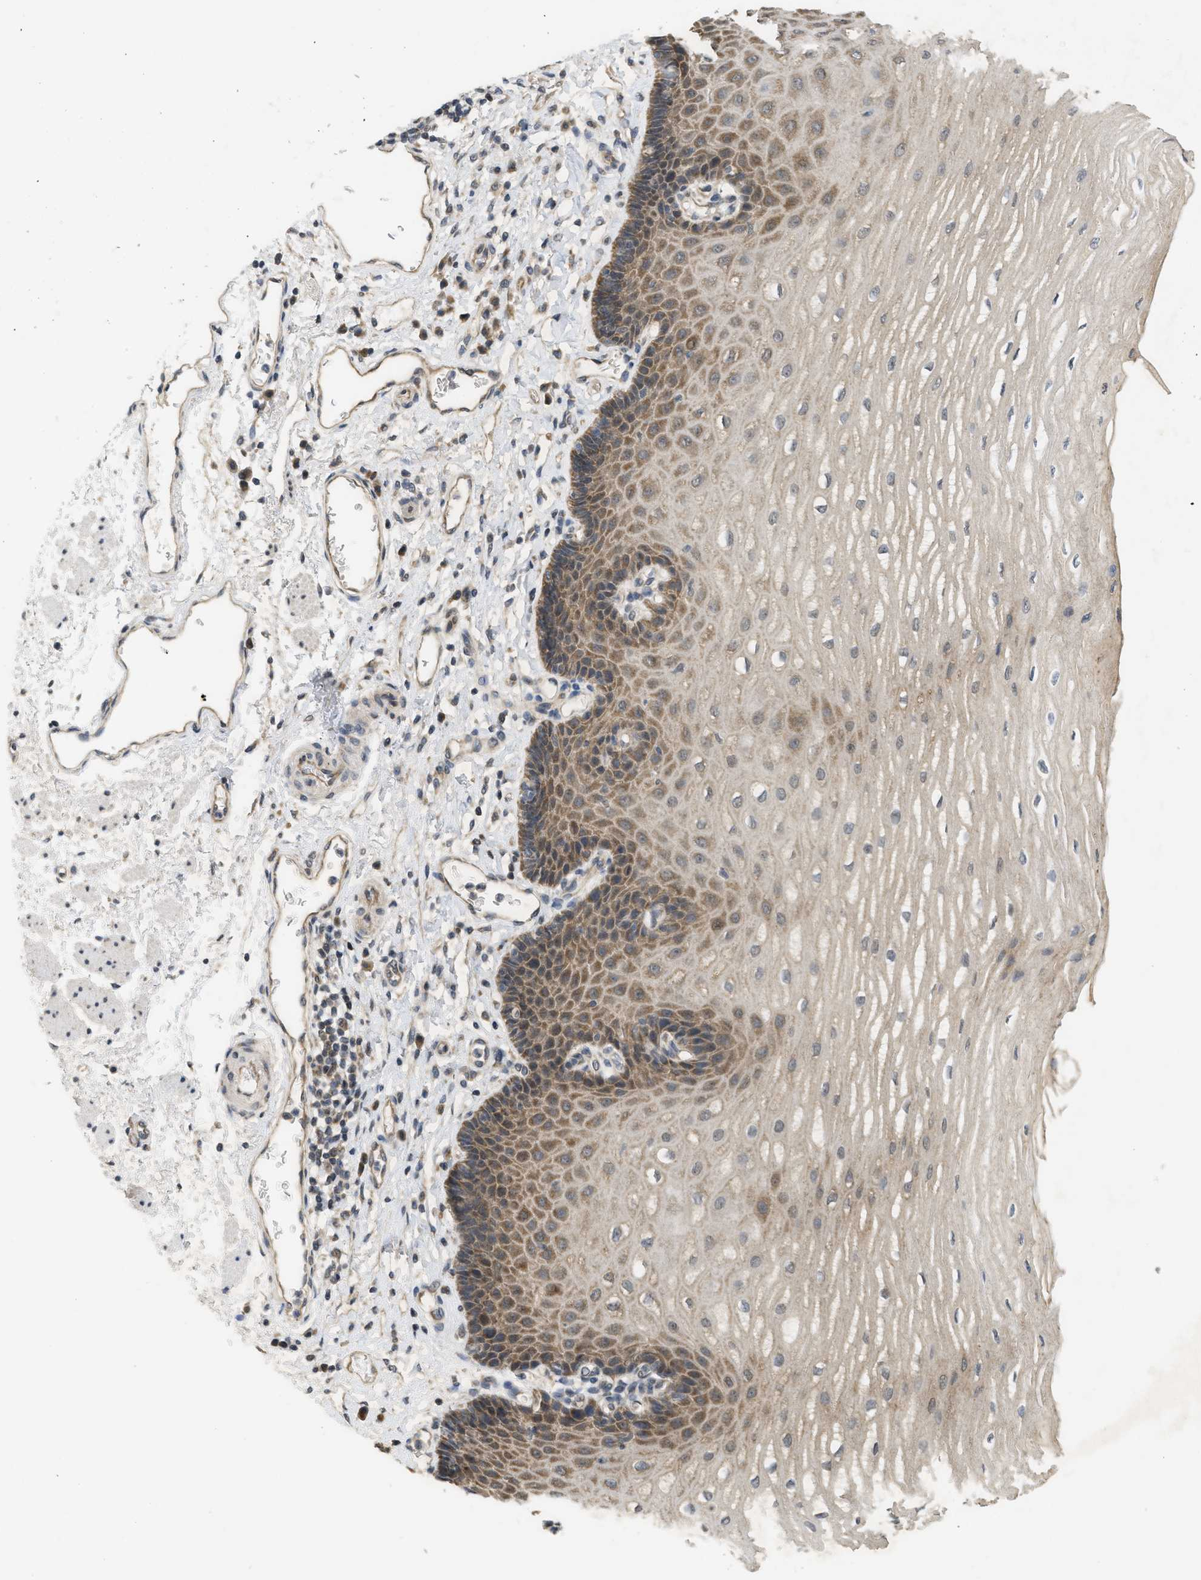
{"staining": {"intensity": "moderate", "quantity": ">75%", "location": "cytoplasmic/membranous"}, "tissue": "esophagus", "cell_type": "Squamous epithelial cells", "image_type": "normal", "snomed": [{"axis": "morphology", "description": "Normal tissue, NOS"}, {"axis": "topography", "description": "Esophagus"}], "caption": "Protein analysis of unremarkable esophagus demonstrates moderate cytoplasmic/membranous positivity in about >75% of squamous epithelial cells. Immunohistochemistry stains the protein in brown and the nuclei are stained blue.", "gene": "PRKD1", "patient": {"sex": "male", "age": 54}}